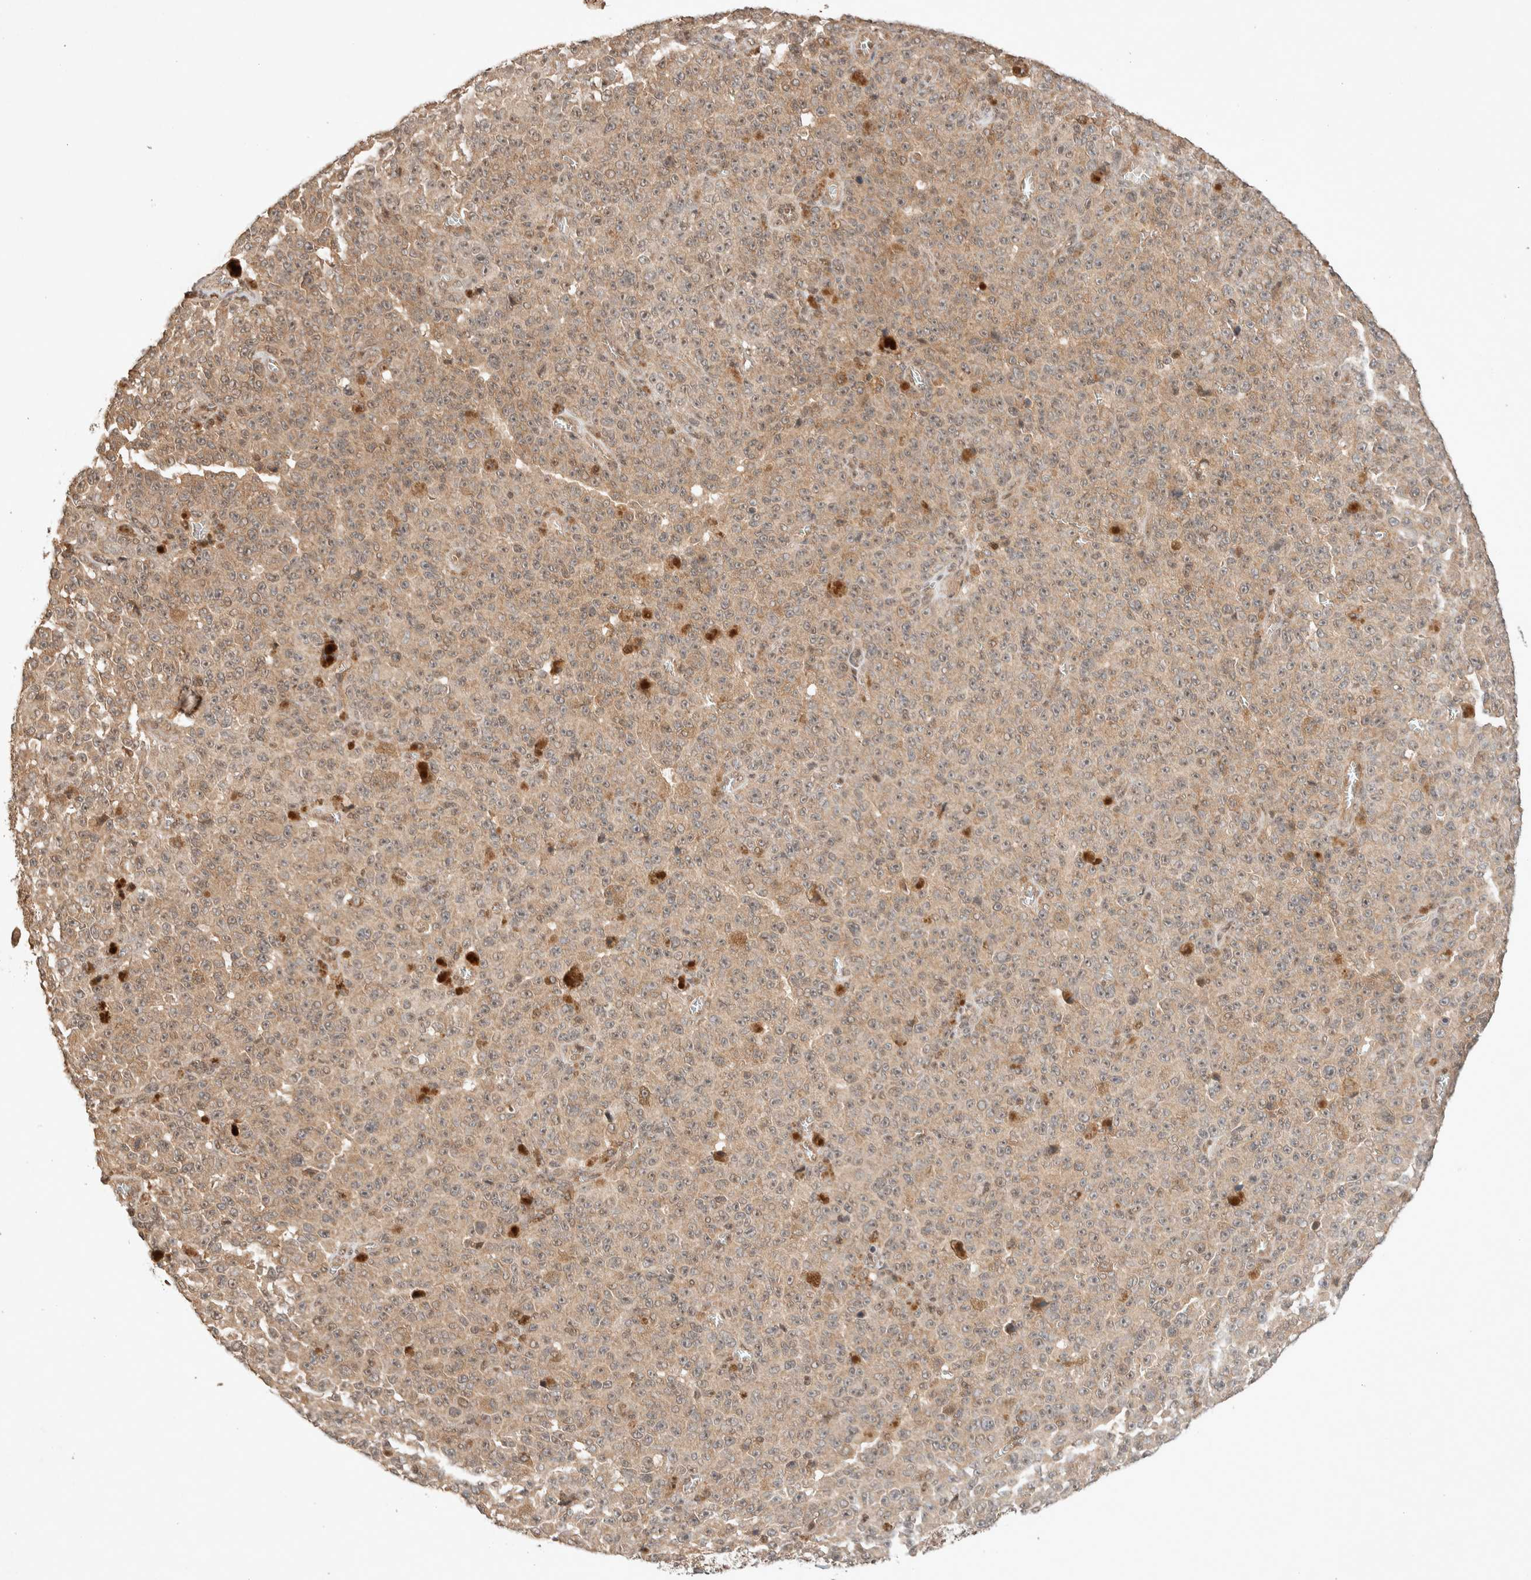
{"staining": {"intensity": "weak", "quantity": "25%-75%", "location": "nuclear"}, "tissue": "melanoma", "cell_type": "Tumor cells", "image_type": "cancer", "snomed": [{"axis": "morphology", "description": "Malignant melanoma, NOS"}, {"axis": "topography", "description": "Skin"}], "caption": "DAB (3,3'-diaminobenzidine) immunohistochemical staining of human malignant melanoma exhibits weak nuclear protein expression in about 25%-75% of tumor cells.", "gene": "THRA", "patient": {"sex": "female", "age": 82}}